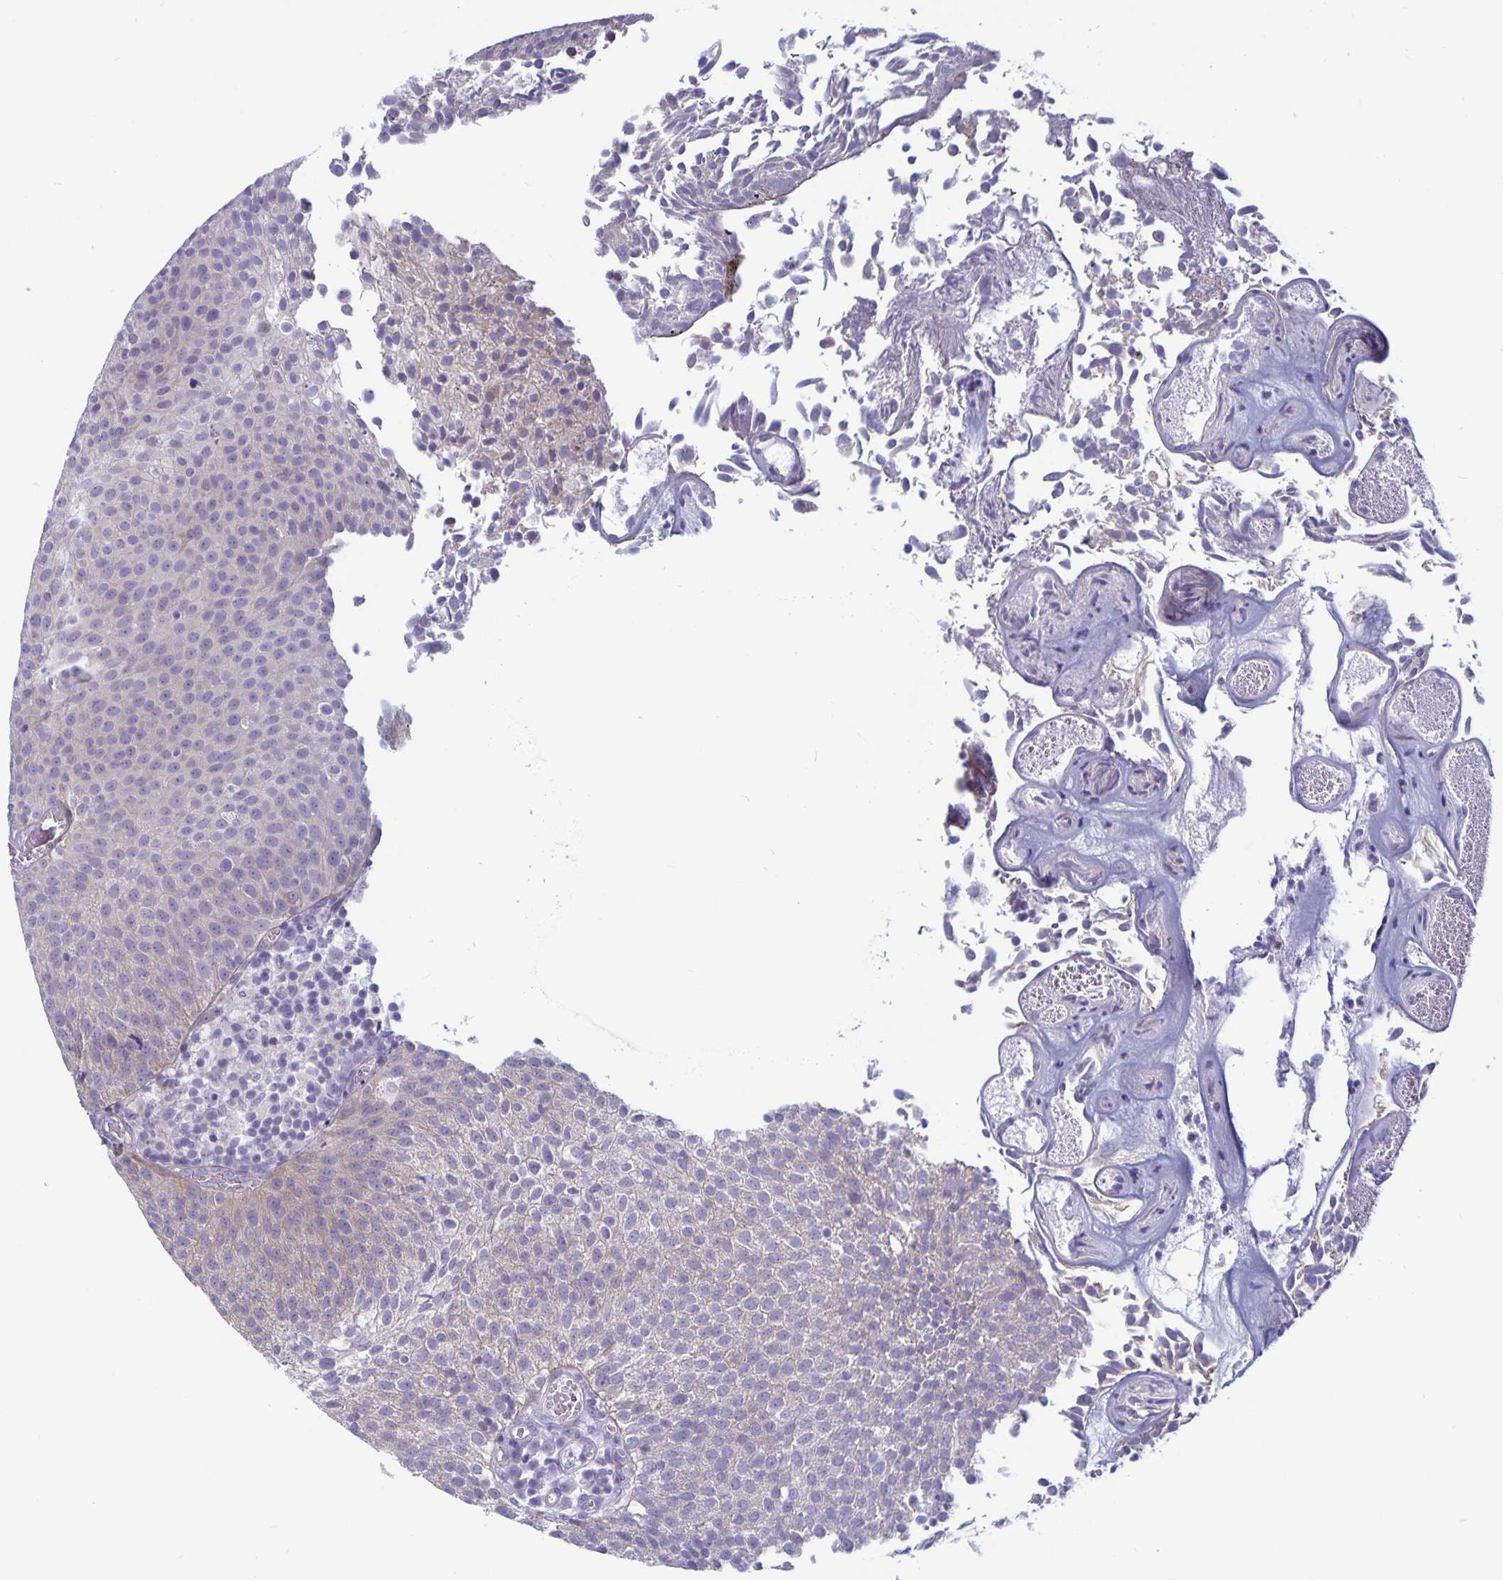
{"staining": {"intensity": "weak", "quantity": "<25%", "location": "cytoplasmic/membranous"}, "tissue": "urothelial cancer", "cell_type": "Tumor cells", "image_type": "cancer", "snomed": [{"axis": "morphology", "description": "Urothelial carcinoma, Low grade"}, {"axis": "topography", "description": "Urinary bladder"}], "caption": "This is a histopathology image of immunohistochemistry (IHC) staining of urothelial carcinoma (low-grade), which shows no staining in tumor cells.", "gene": "PLCB3", "patient": {"sex": "female", "age": 79}}